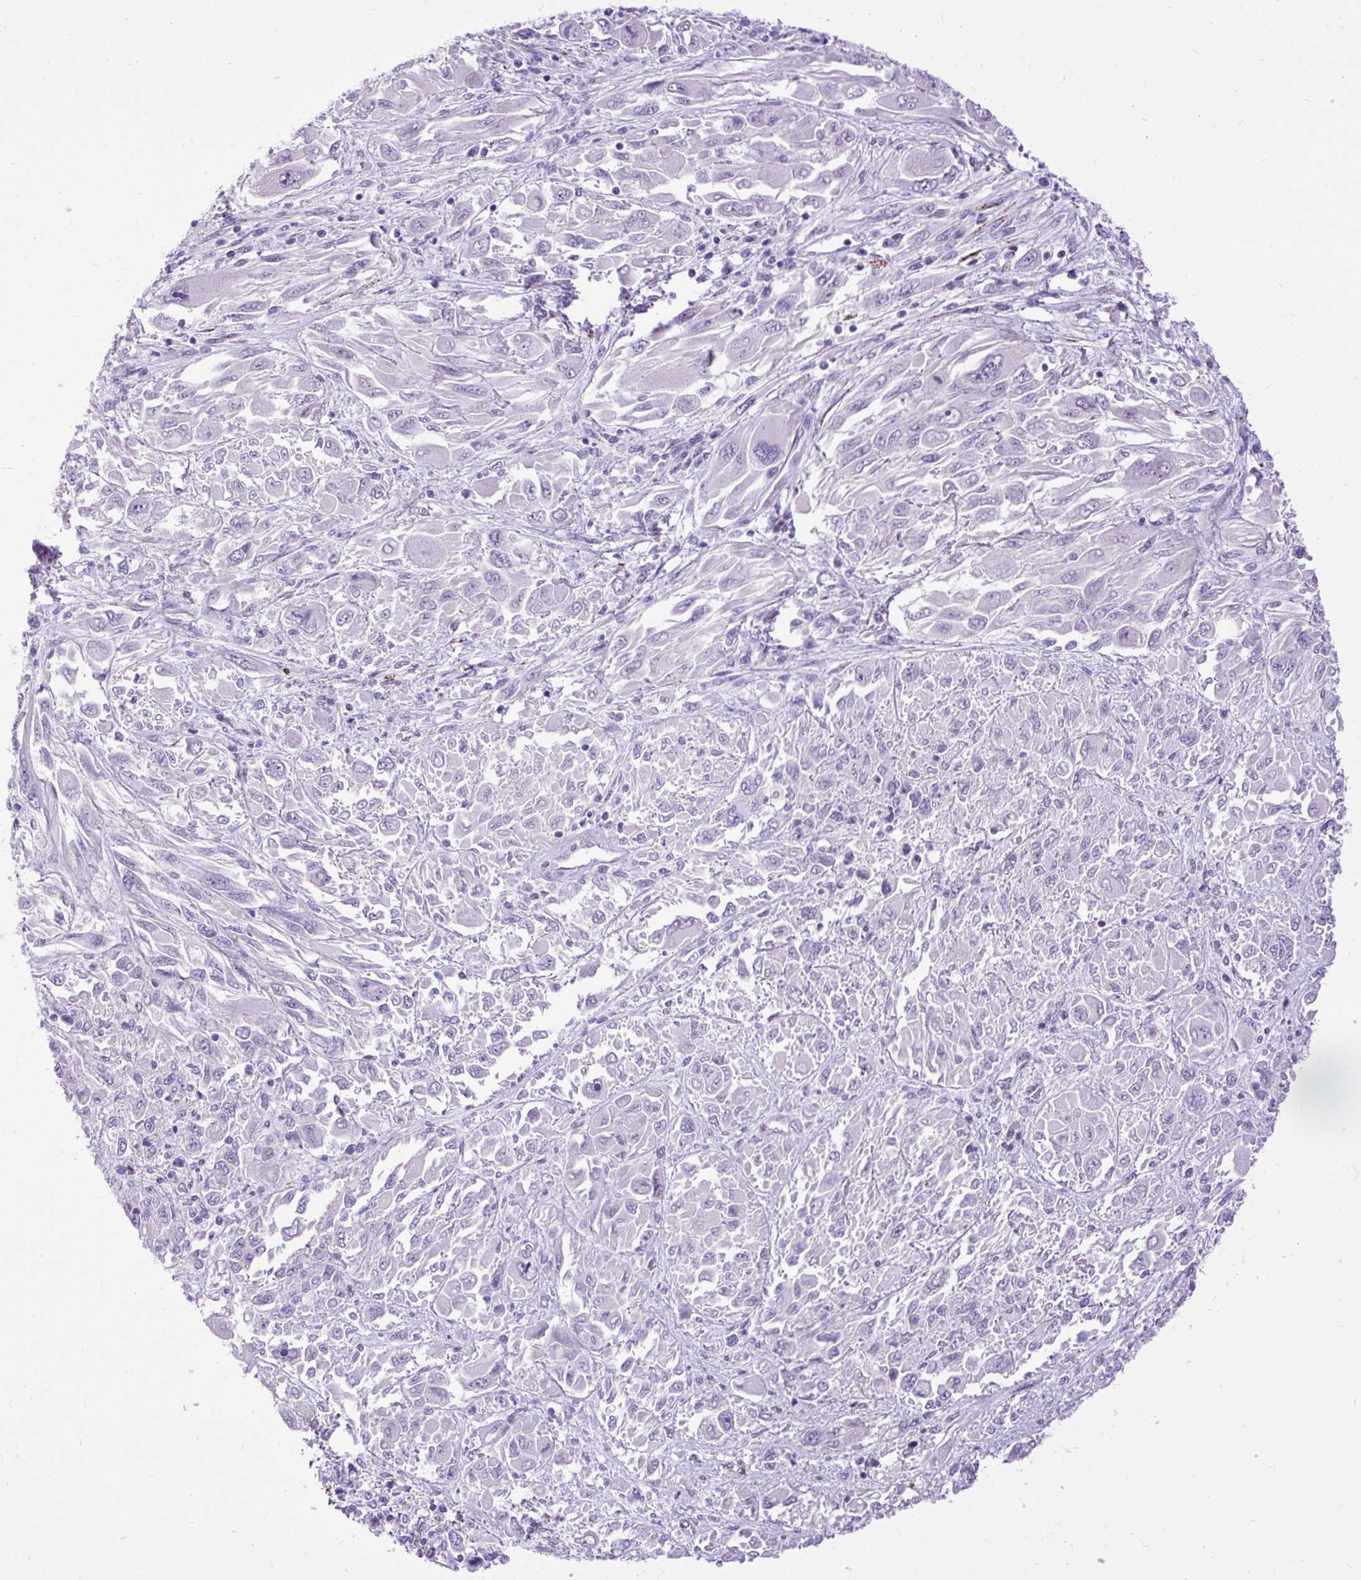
{"staining": {"intensity": "negative", "quantity": "none", "location": "none"}, "tissue": "melanoma", "cell_type": "Tumor cells", "image_type": "cancer", "snomed": [{"axis": "morphology", "description": "Malignant melanoma, NOS"}, {"axis": "topography", "description": "Skin"}], "caption": "Immunohistochemistry (IHC) micrograph of neoplastic tissue: human melanoma stained with DAB demonstrates no significant protein positivity in tumor cells. (Stains: DAB (3,3'-diaminobenzidine) IHC with hematoxylin counter stain, Microscopy: brightfield microscopy at high magnification).", "gene": "ZNF256", "patient": {"sex": "female", "age": 91}}